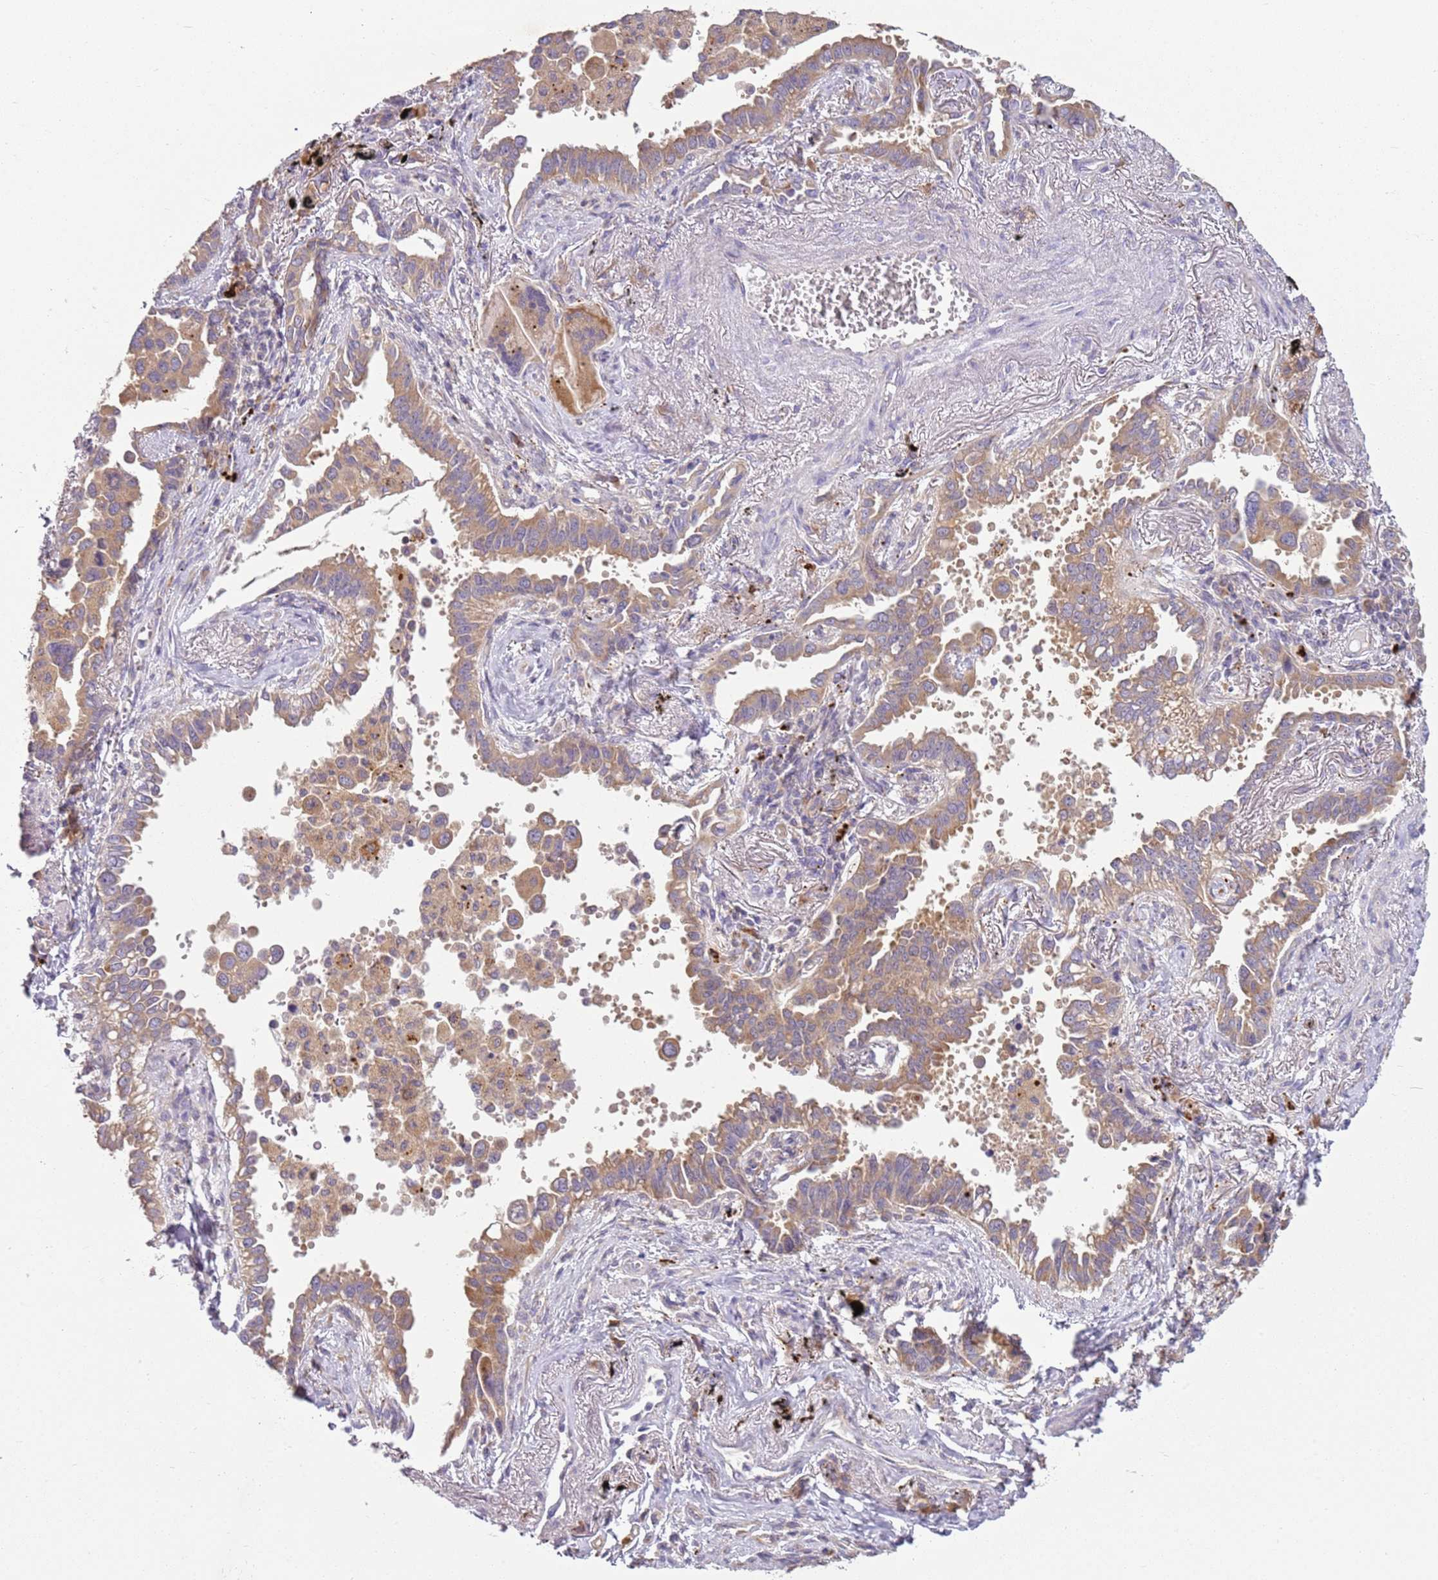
{"staining": {"intensity": "moderate", "quantity": ">75%", "location": "cytoplasmic/membranous"}, "tissue": "lung cancer", "cell_type": "Tumor cells", "image_type": "cancer", "snomed": [{"axis": "morphology", "description": "Adenocarcinoma, NOS"}, {"axis": "topography", "description": "Lung"}], "caption": "Human lung adenocarcinoma stained with a protein marker reveals moderate staining in tumor cells.", "gene": "RPS28", "patient": {"sex": "male", "age": 67}}